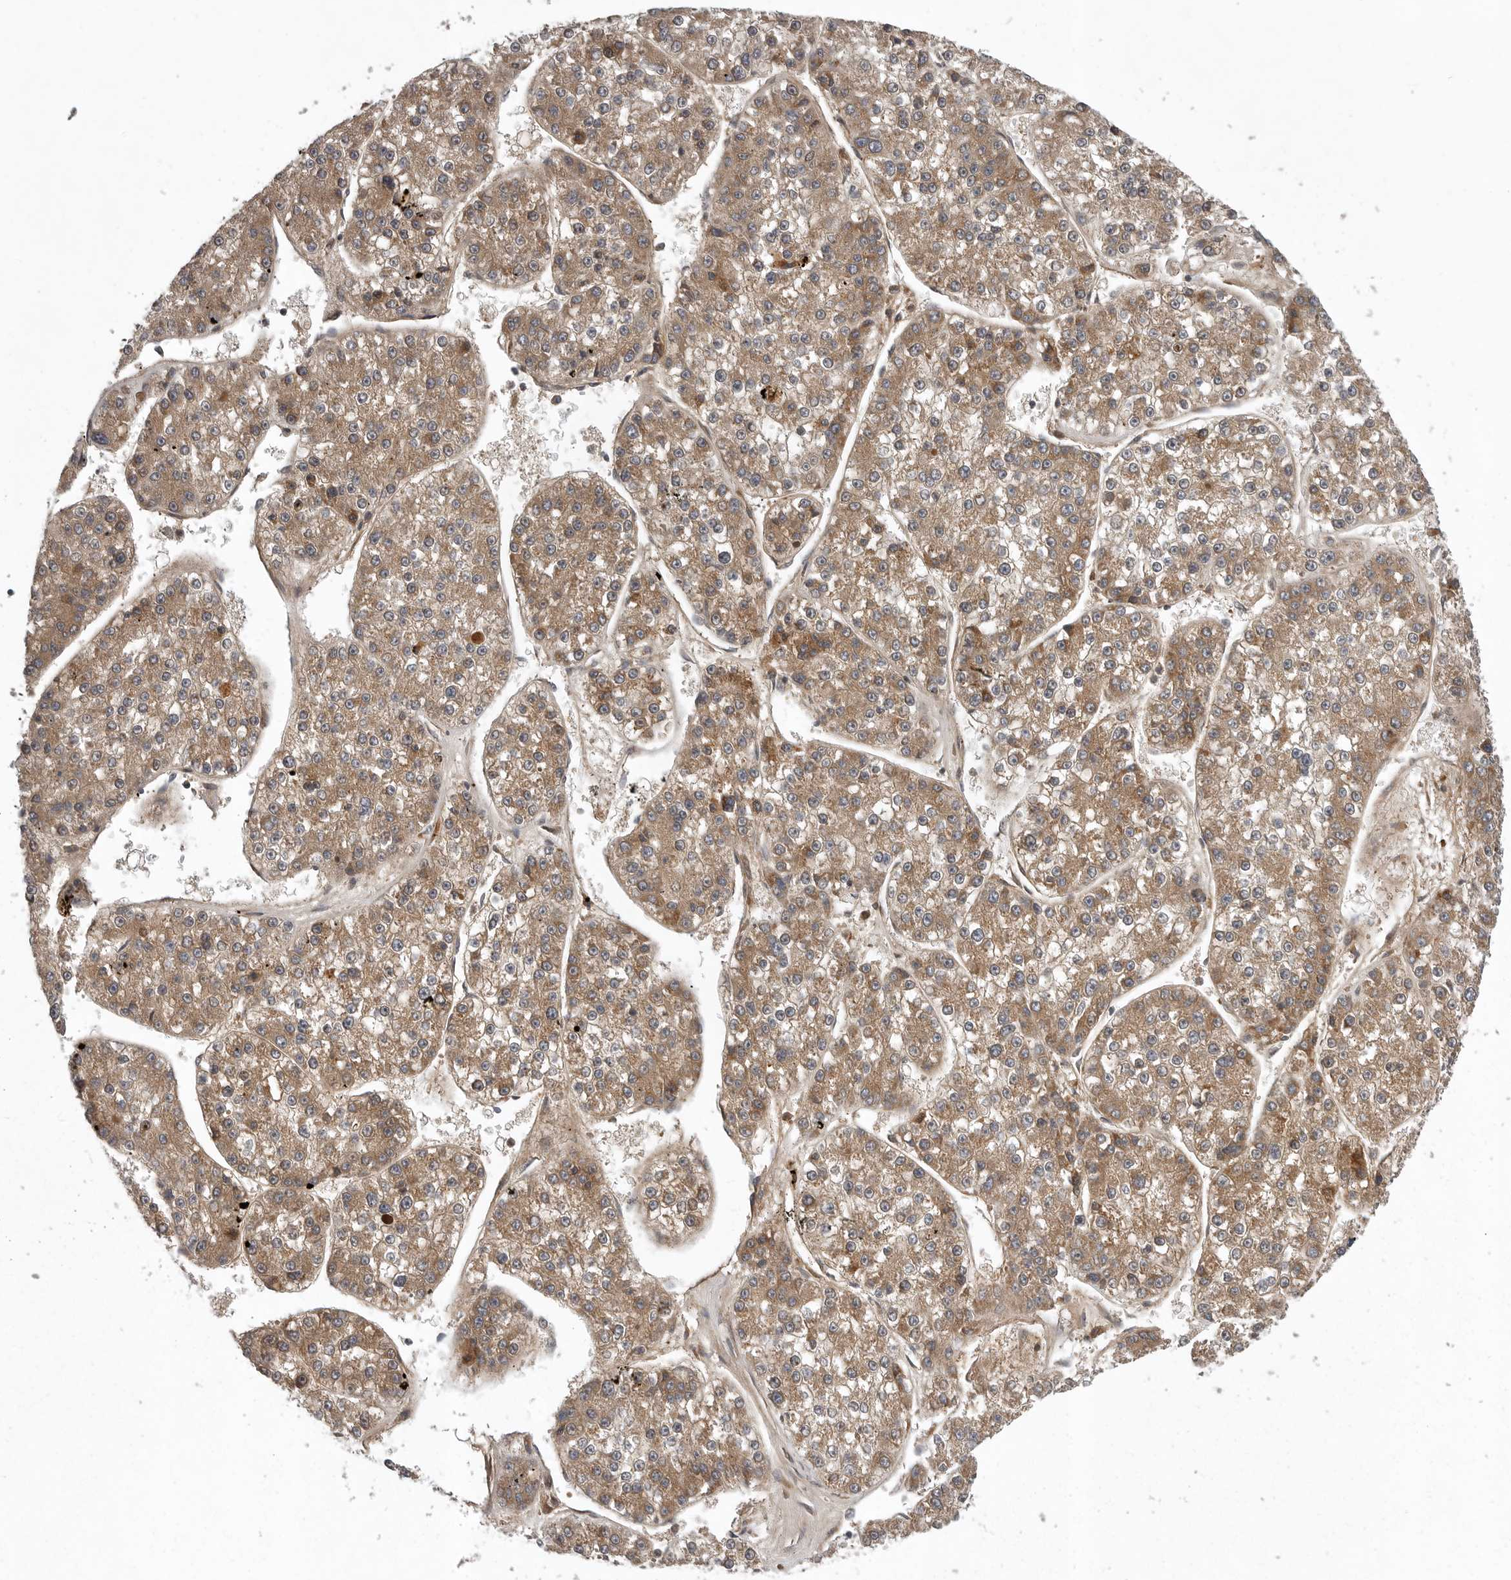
{"staining": {"intensity": "moderate", "quantity": ">75%", "location": "cytoplasmic/membranous"}, "tissue": "liver cancer", "cell_type": "Tumor cells", "image_type": "cancer", "snomed": [{"axis": "morphology", "description": "Carcinoma, Hepatocellular, NOS"}, {"axis": "topography", "description": "Liver"}], "caption": "A histopathology image of liver cancer stained for a protein reveals moderate cytoplasmic/membranous brown staining in tumor cells.", "gene": "GPR31", "patient": {"sex": "female", "age": 73}}